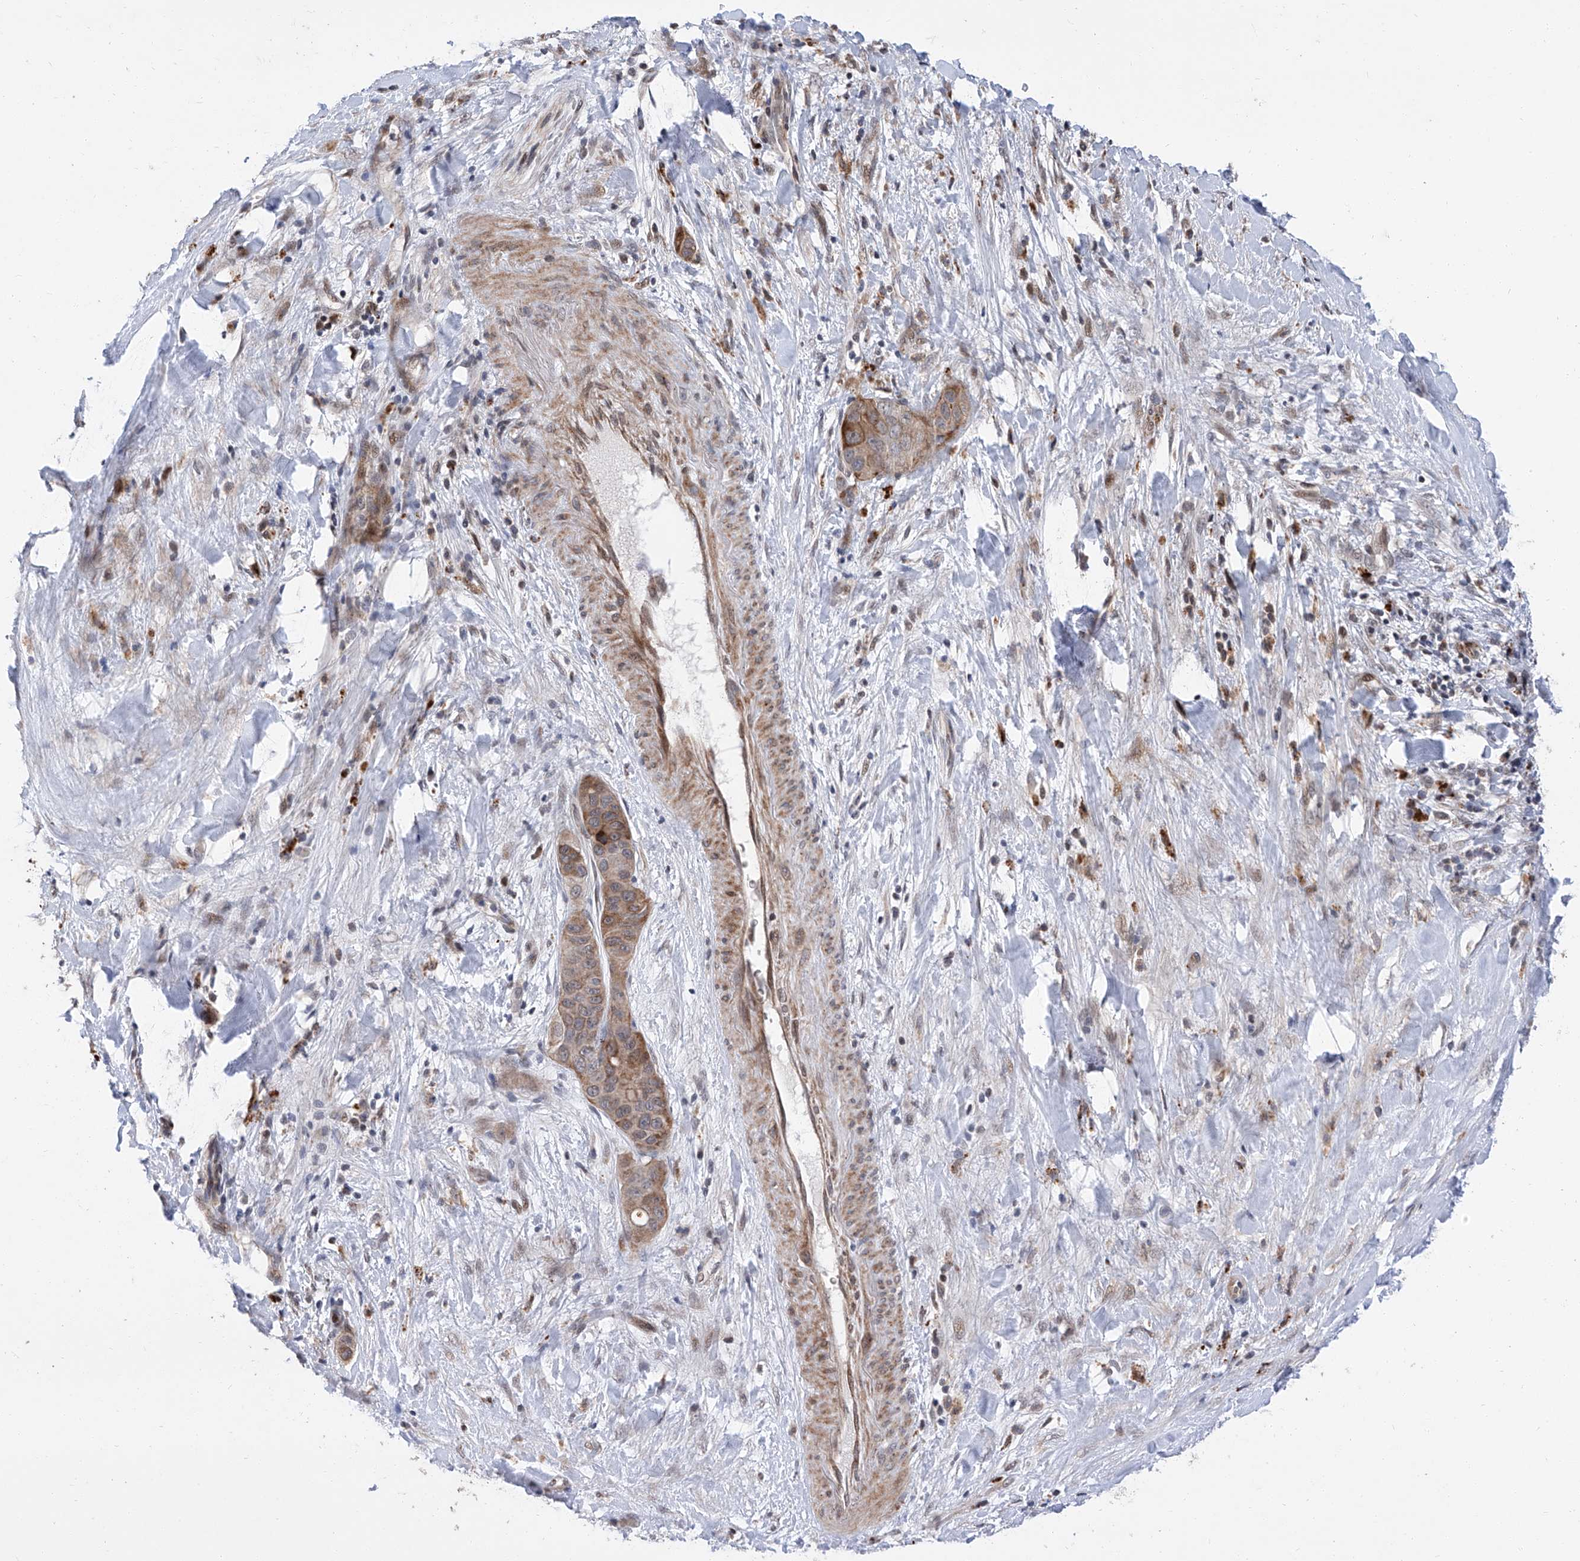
{"staining": {"intensity": "moderate", "quantity": ">75%", "location": "cytoplasmic/membranous"}, "tissue": "liver cancer", "cell_type": "Tumor cells", "image_type": "cancer", "snomed": [{"axis": "morphology", "description": "Cholangiocarcinoma"}, {"axis": "topography", "description": "Liver"}], "caption": "Immunohistochemistry of human liver cancer reveals medium levels of moderate cytoplasmic/membranous expression in approximately >75% of tumor cells. The staining was performed using DAB, with brown indicating positive protein expression. Nuclei are stained blue with hematoxylin.", "gene": "FARP2", "patient": {"sex": "female", "age": 52}}